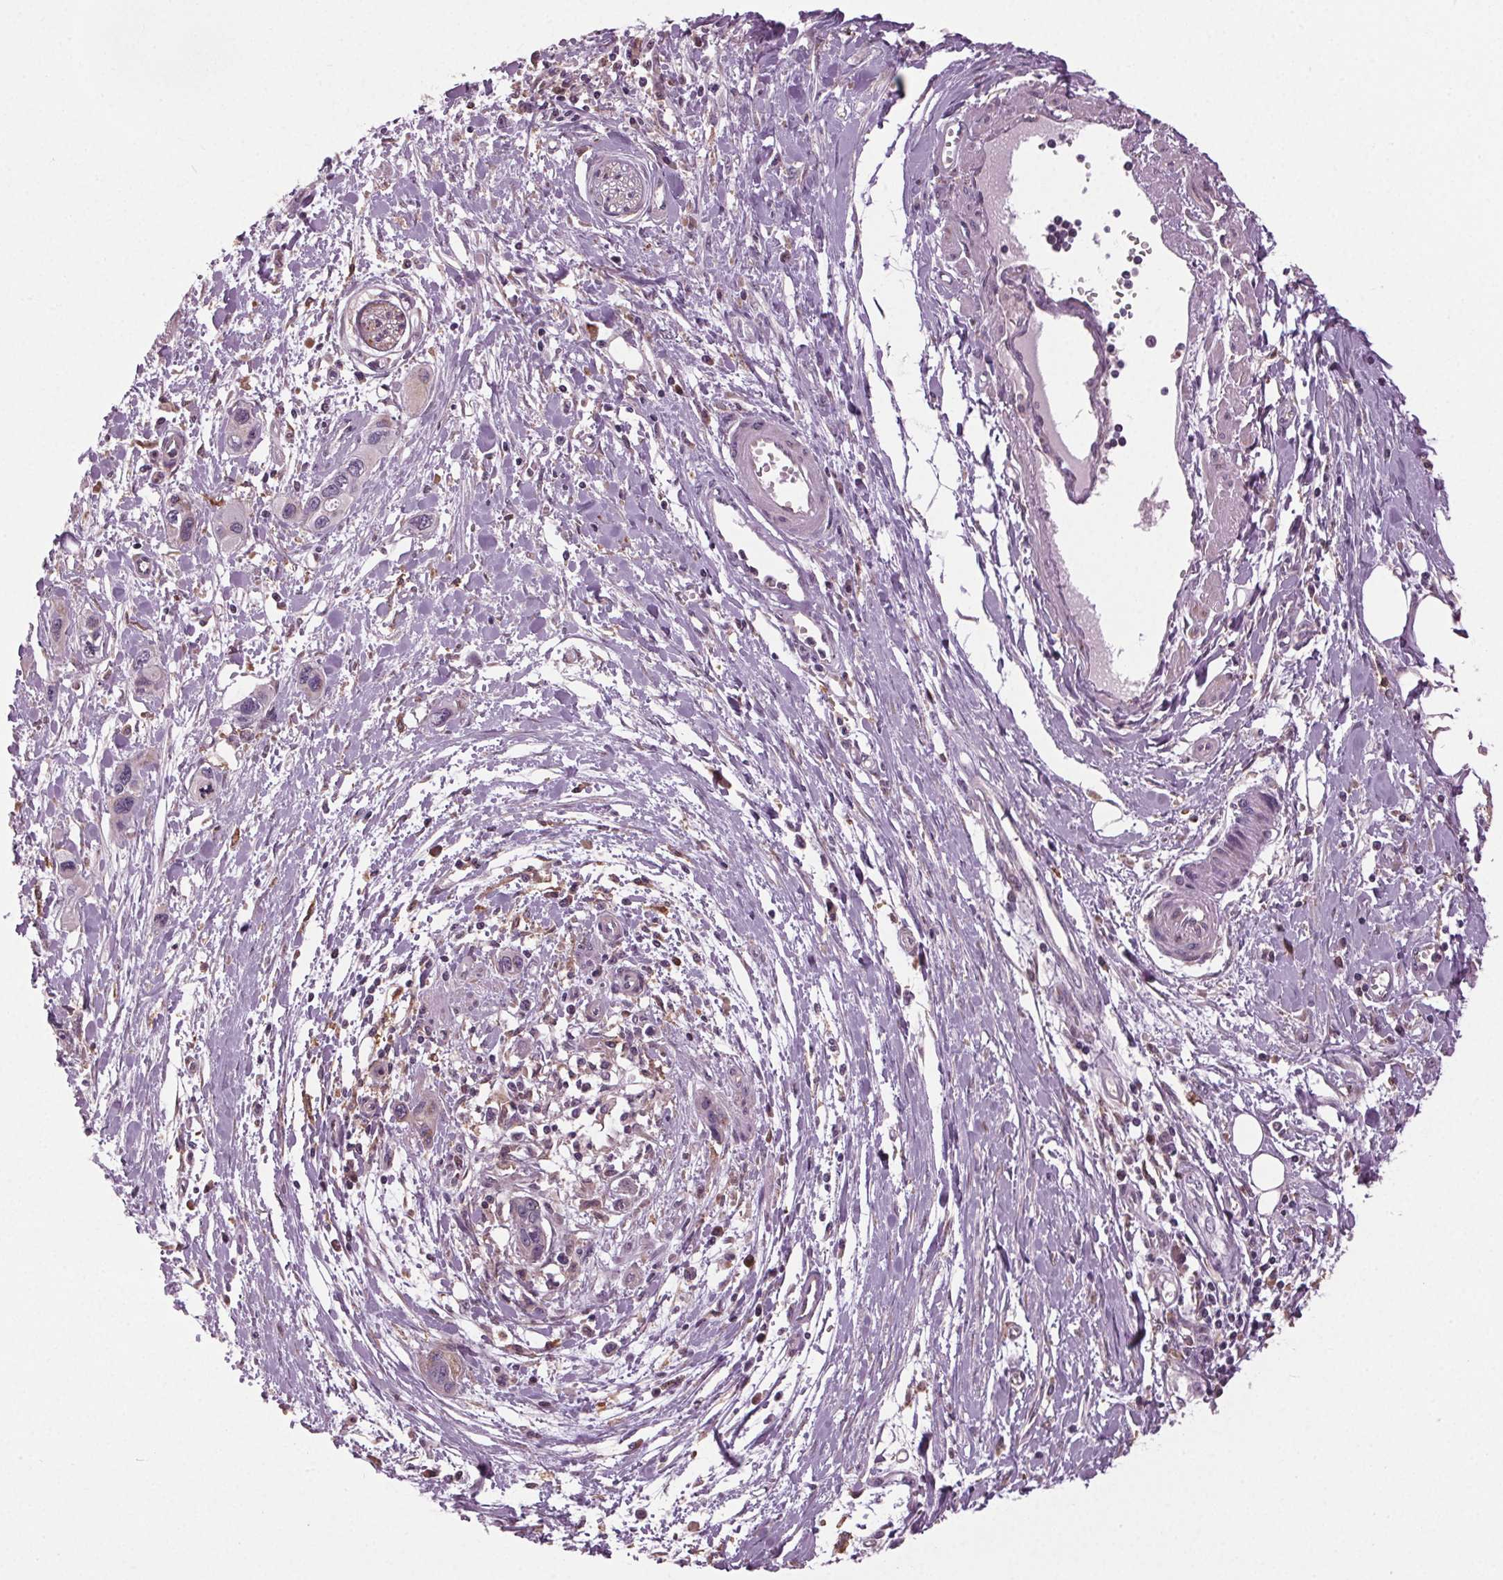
{"staining": {"intensity": "negative", "quantity": "none", "location": "none"}, "tissue": "pancreatic cancer", "cell_type": "Tumor cells", "image_type": "cancer", "snomed": [{"axis": "morphology", "description": "Adenocarcinoma, NOS"}, {"axis": "topography", "description": "Pancreas"}], "caption": "Tumor cells show no significant staining in adenocarcinoma (pancreatic).", "gene": "BSDC1", "patient": {"sex": "male", "age": 60}}